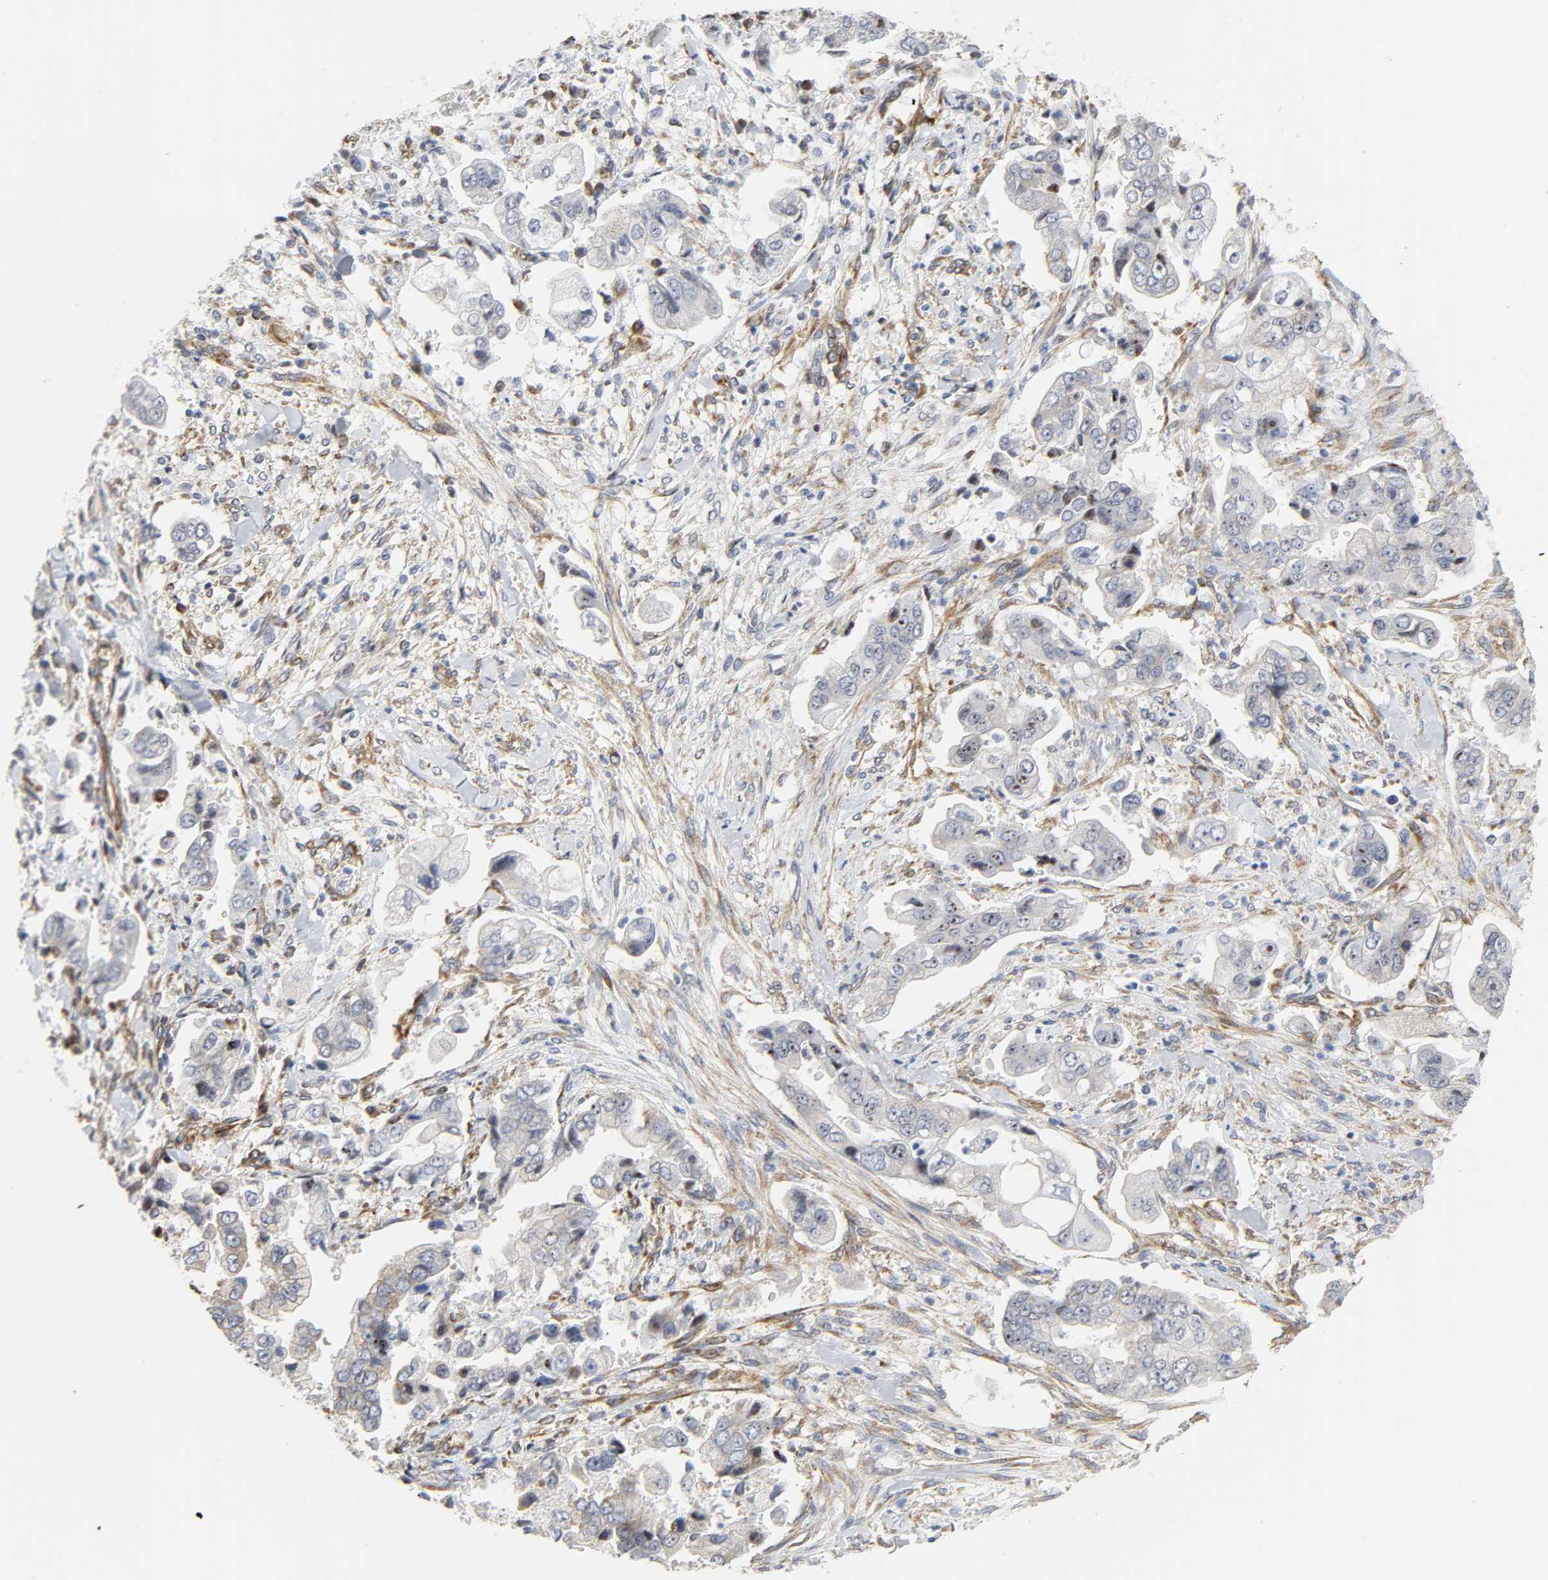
{"staining": {"intensity": "negative", "quantity": "none", "location": "none"}, "tissue": "stomach cancer", "cell_type": "Tumor cells", "image_type": "cancer", "snomed": [{"axis": "morphology", "description": "Adenocarcinoma, NOS"}, {"axis": "topography", "description": "Stomach"}], "caption": "Stomach adenocarcinoma was stained to show a protein in brown. There is no significant staining in tumor cells.", "gene": "DOCK1", "patient": {"sex": "male", "age": 62}}